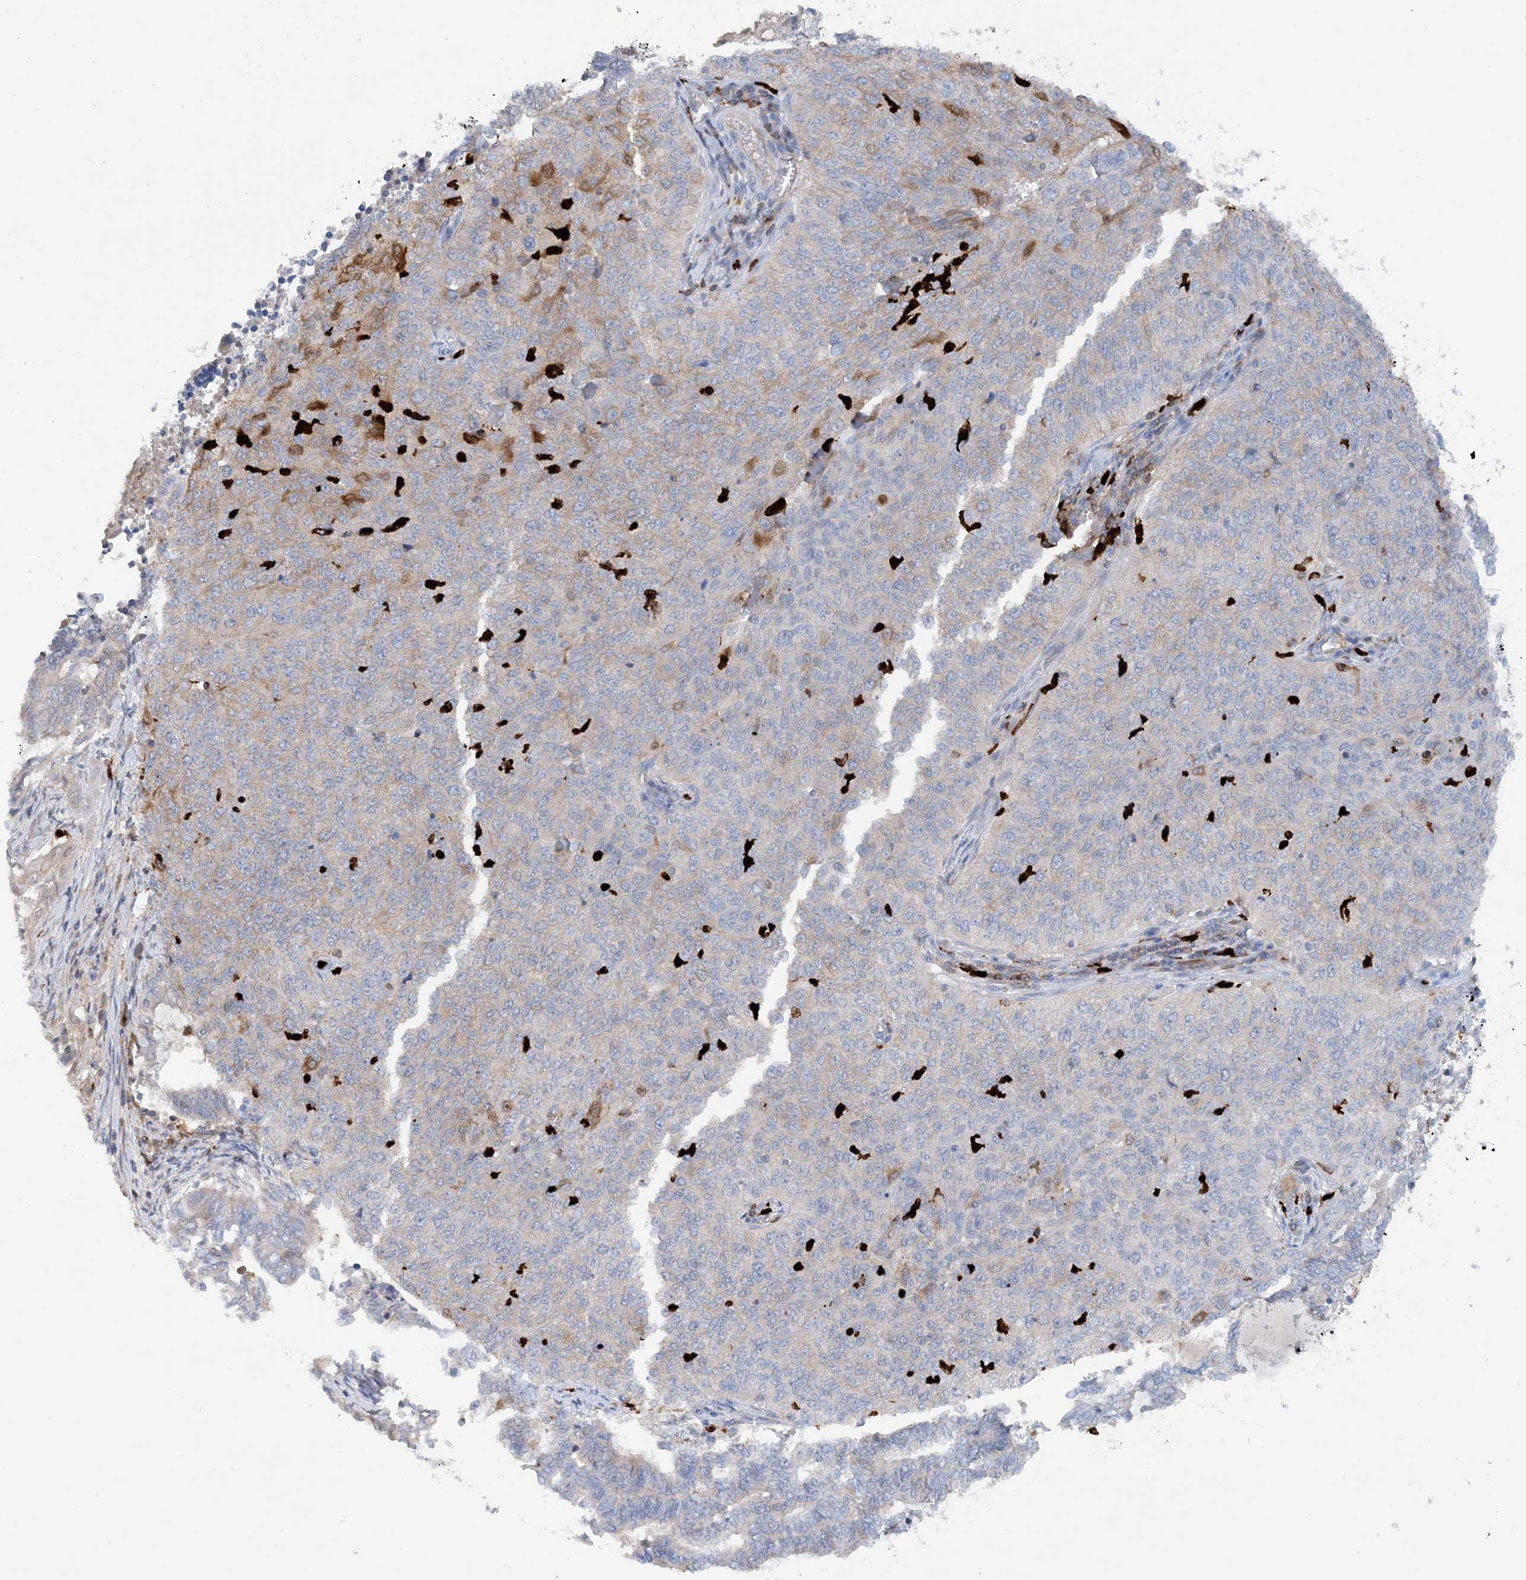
{"staining": {"intensity": "negative", "quantity": "none", "location": "none"}, "tissue": "cervical cancer", "cell_type": "Tumor cells", "image_type": "cancer", "snomed": [{"axis": "morphology", "description": "Squamous cell carcinoma, NOS"}, {"axis": "topography", "description": "Cervix"}], "caption": "An image of human squamous cell carcinoma (cervical) is negative for staining in tumor cells. (Brightfield microscopy of DAB (3,3'-diaminobenzidine) immunohistochemistry (IHC) at high magnification).", "gene": "PHACTR2", "patient": {"sex": "female", "age": 35}}